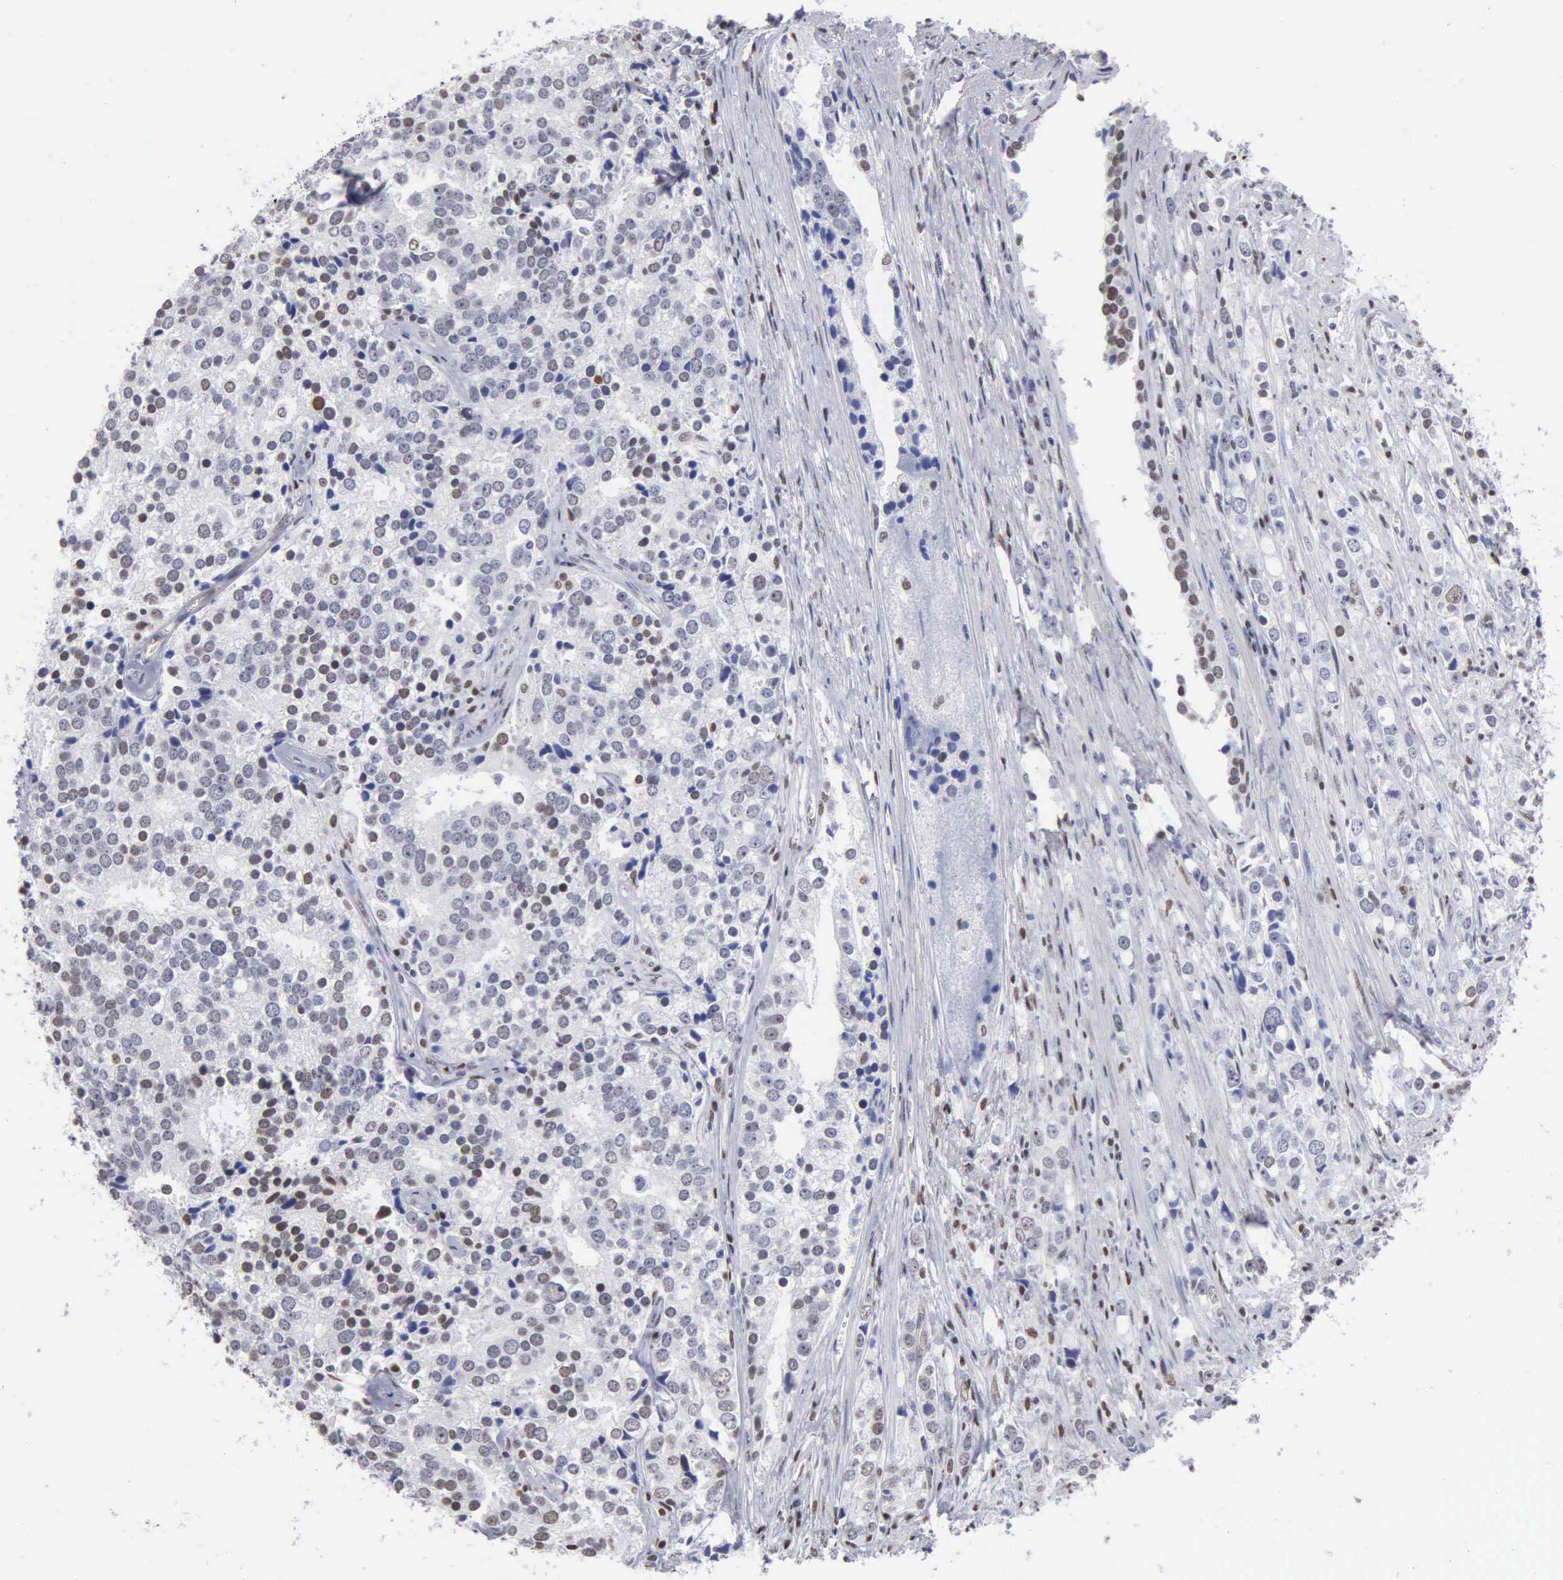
{"staining": {"intensity": "moderate", "quantity": "<25%", "location": "nuclear"}, "tissue": "prostate cancer", "cell_type": "Tumor cells", "image_type": "cancer", "snomed": [{"axis": "morphology", "description": "Adenocarcinoma, High grade"}, {"axis": "topography", "description": "Prostate"}], "caption": "A low amount of moderate nuclear staining is present in about <25% of tumor cells in prostate cancer (adenocarcinoma (high-grade)) tissue.", "gene": "CCNG1", "patient": {"sex": "male", "age": 71}}